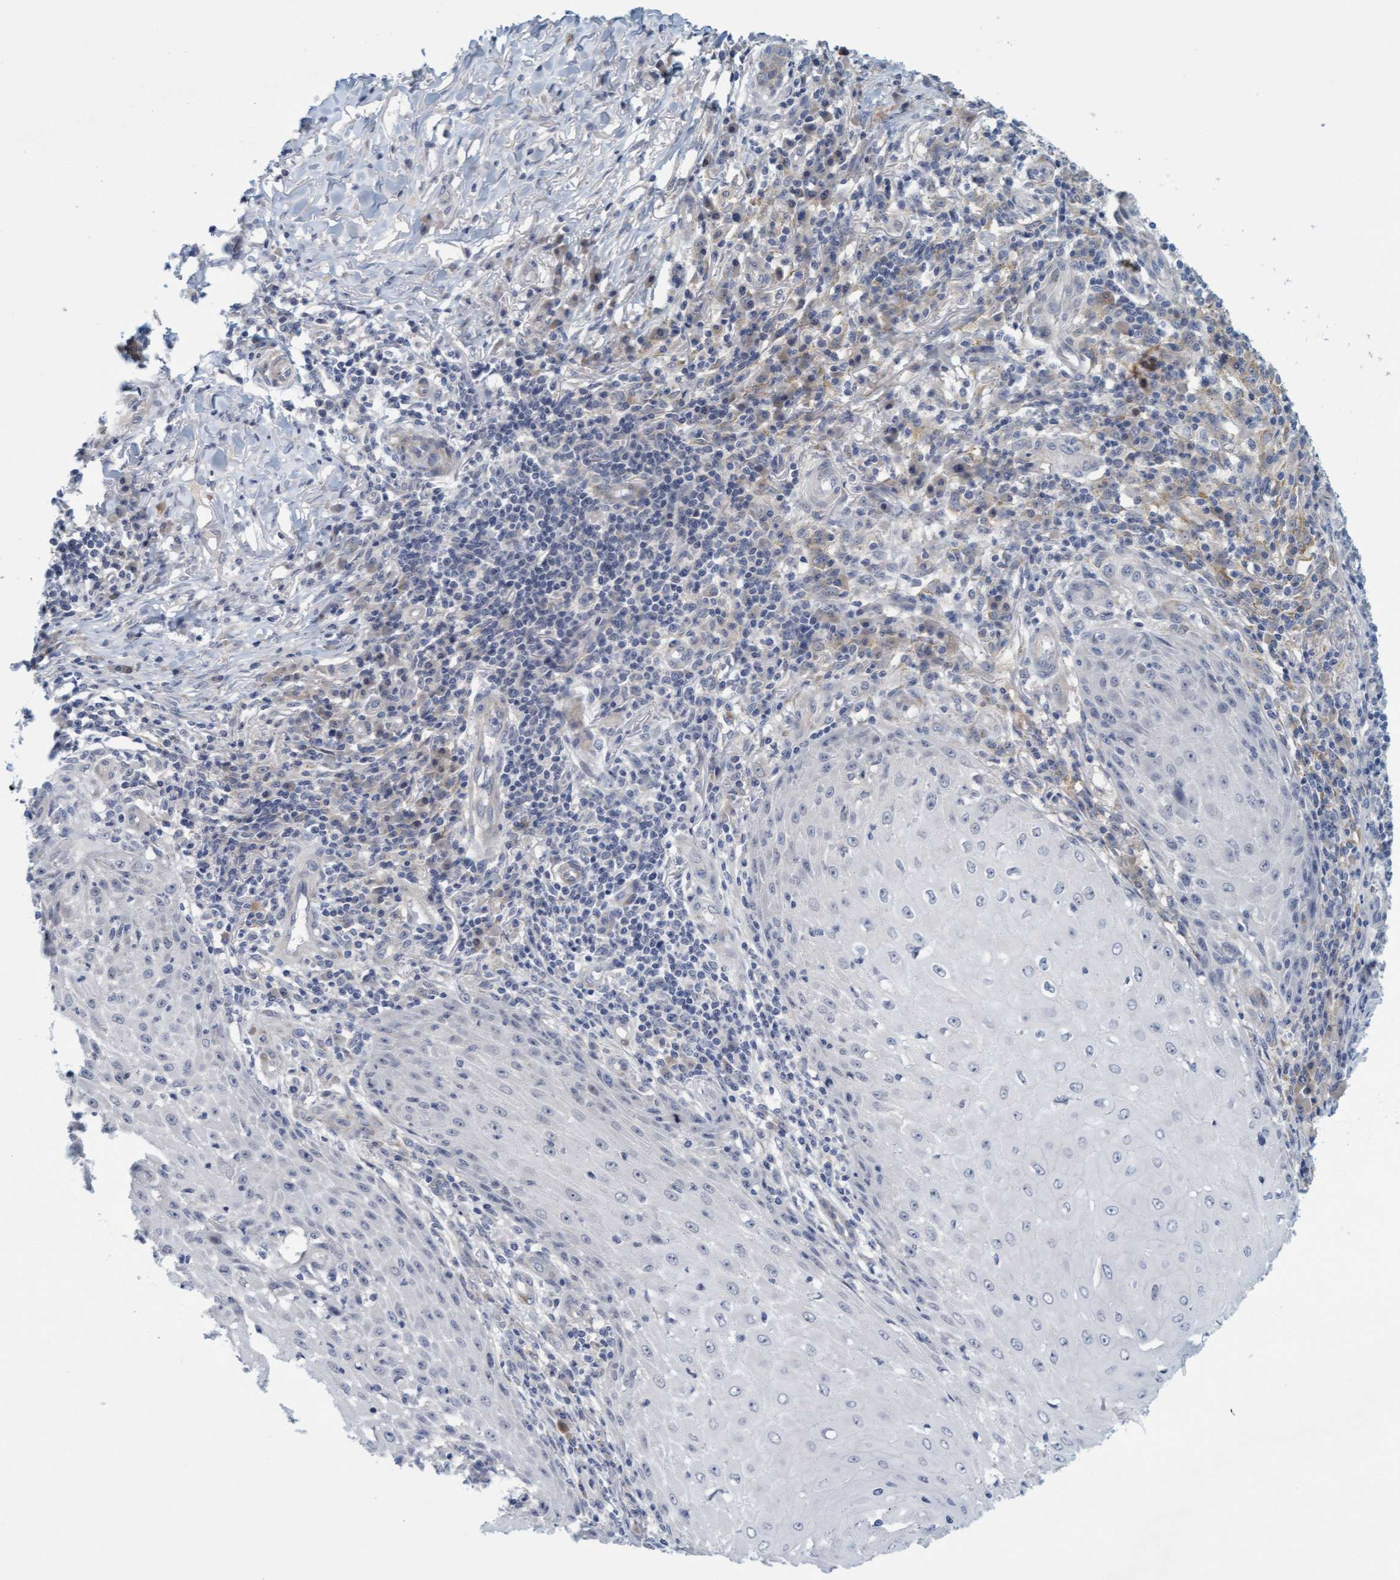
{"staining": {"intensity": "negative", "quantity": "none", "location": "none"}, "tissue": "skin cancer", "cell_type": "Tumor cells", "image_type": "cancer", "snomed": [{"axis": "morphology", "description": "Squamous cell carcinoma, NOS"}, {"axis": "topography", "description": "Skin"}], "caption": "An immunohistochemistry image of skin cancer (squamous cell carcinoma) is shown. There is no staining in tumor cells of skin cancer (squamous cell carcinoma).", "gene": "TSTD2", "patient": {"sex": "female", "age": 73}}